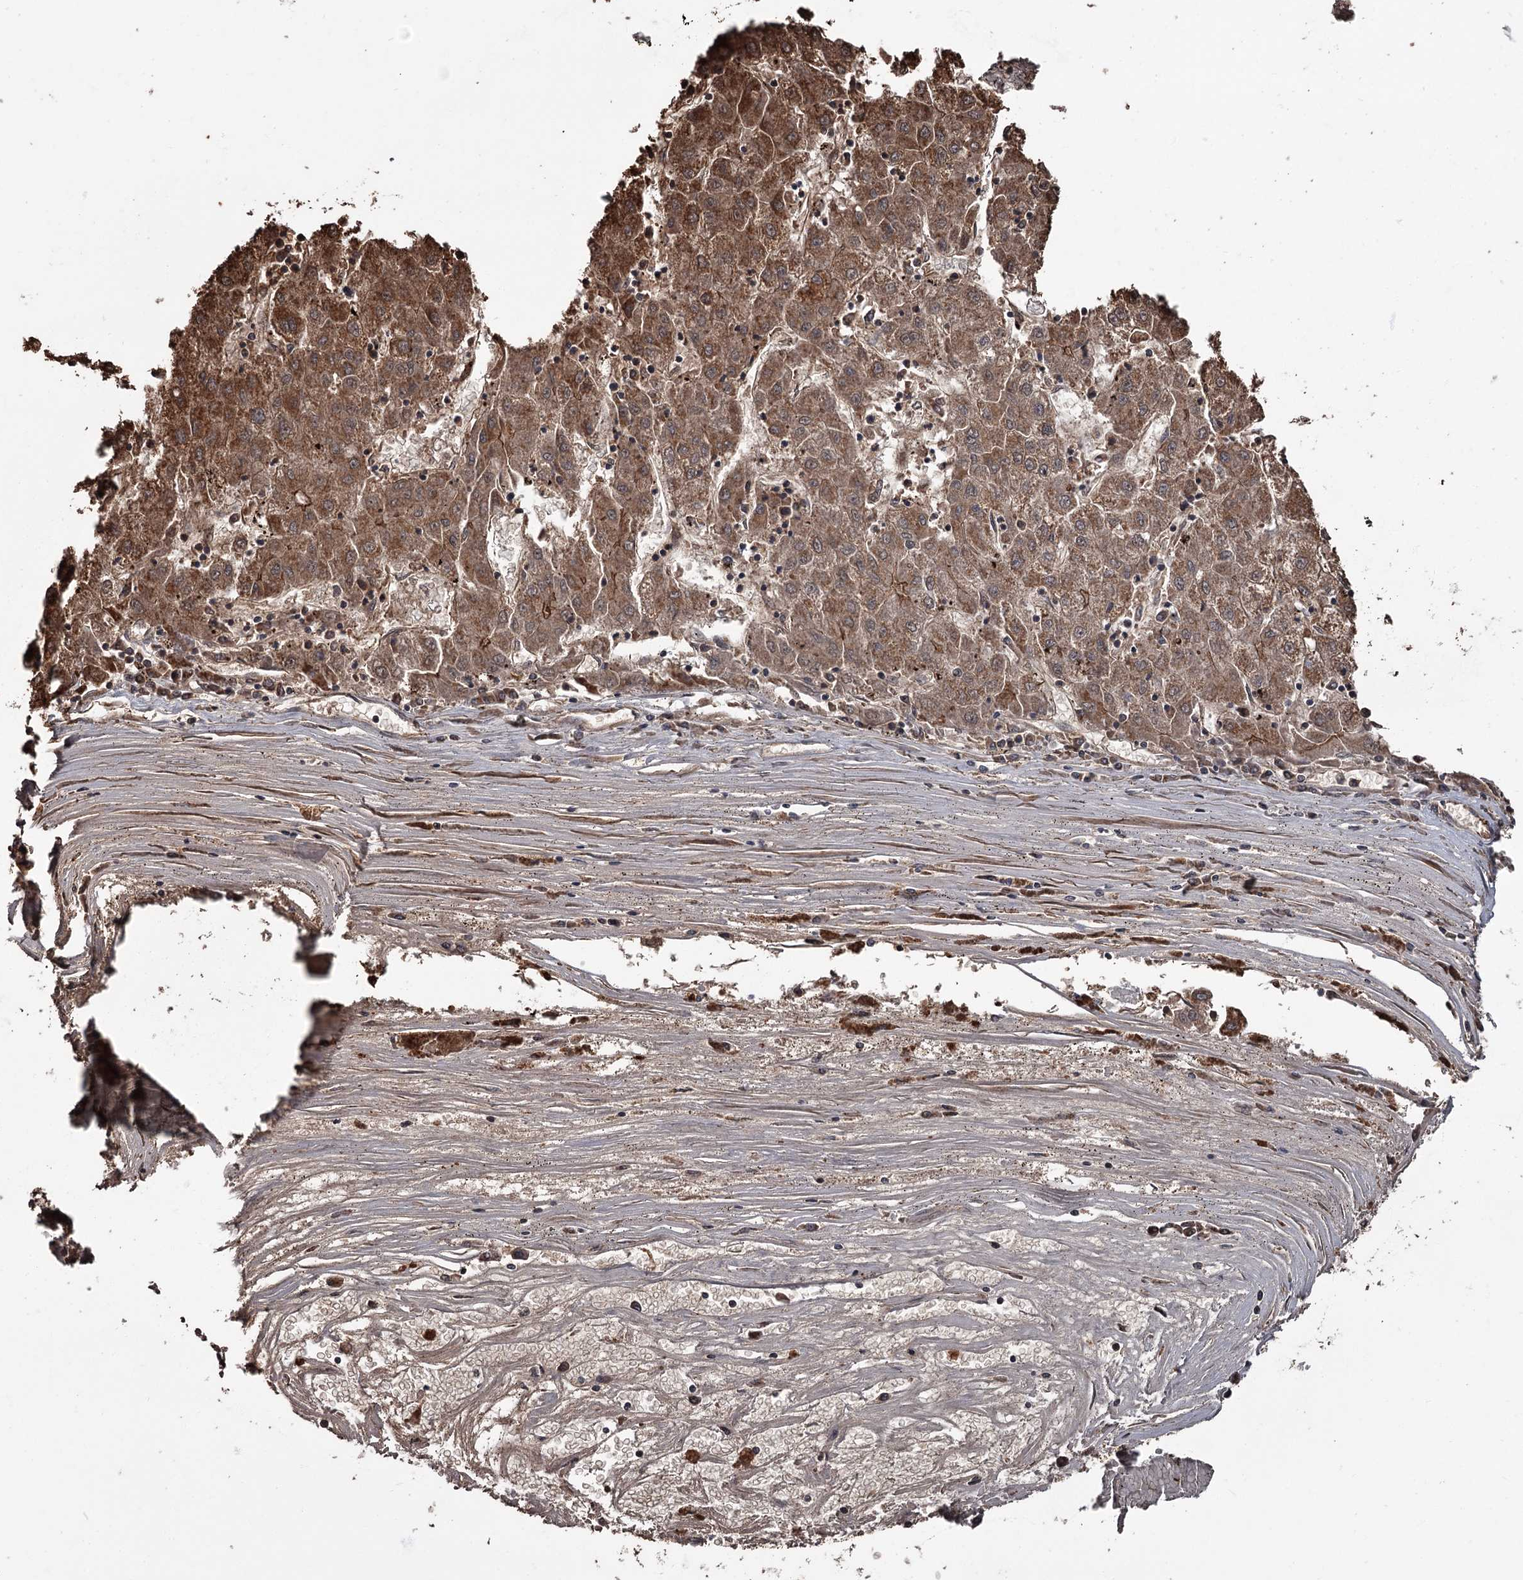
{"staining": {"intensity": "strong", "quantity": ">75%", "location": "cytoplasmic/membranous"}, "tissue": "liver cancer", "cell_type": "Tumor cells", "image_type": "cancer", "snomed": [{"axis": "morphology", "description": "Carcinoma, Hepatocellular, NOS"}, {"axis": "topography", "description": "Liver"}], "caption": "Protein expression analysis of human liver cancer reveals strong cytoplasmic/membranous expression in about >75% of tumor cells.", "gene": "THAP9", "patient": {"sex": "male", "age": 72}}